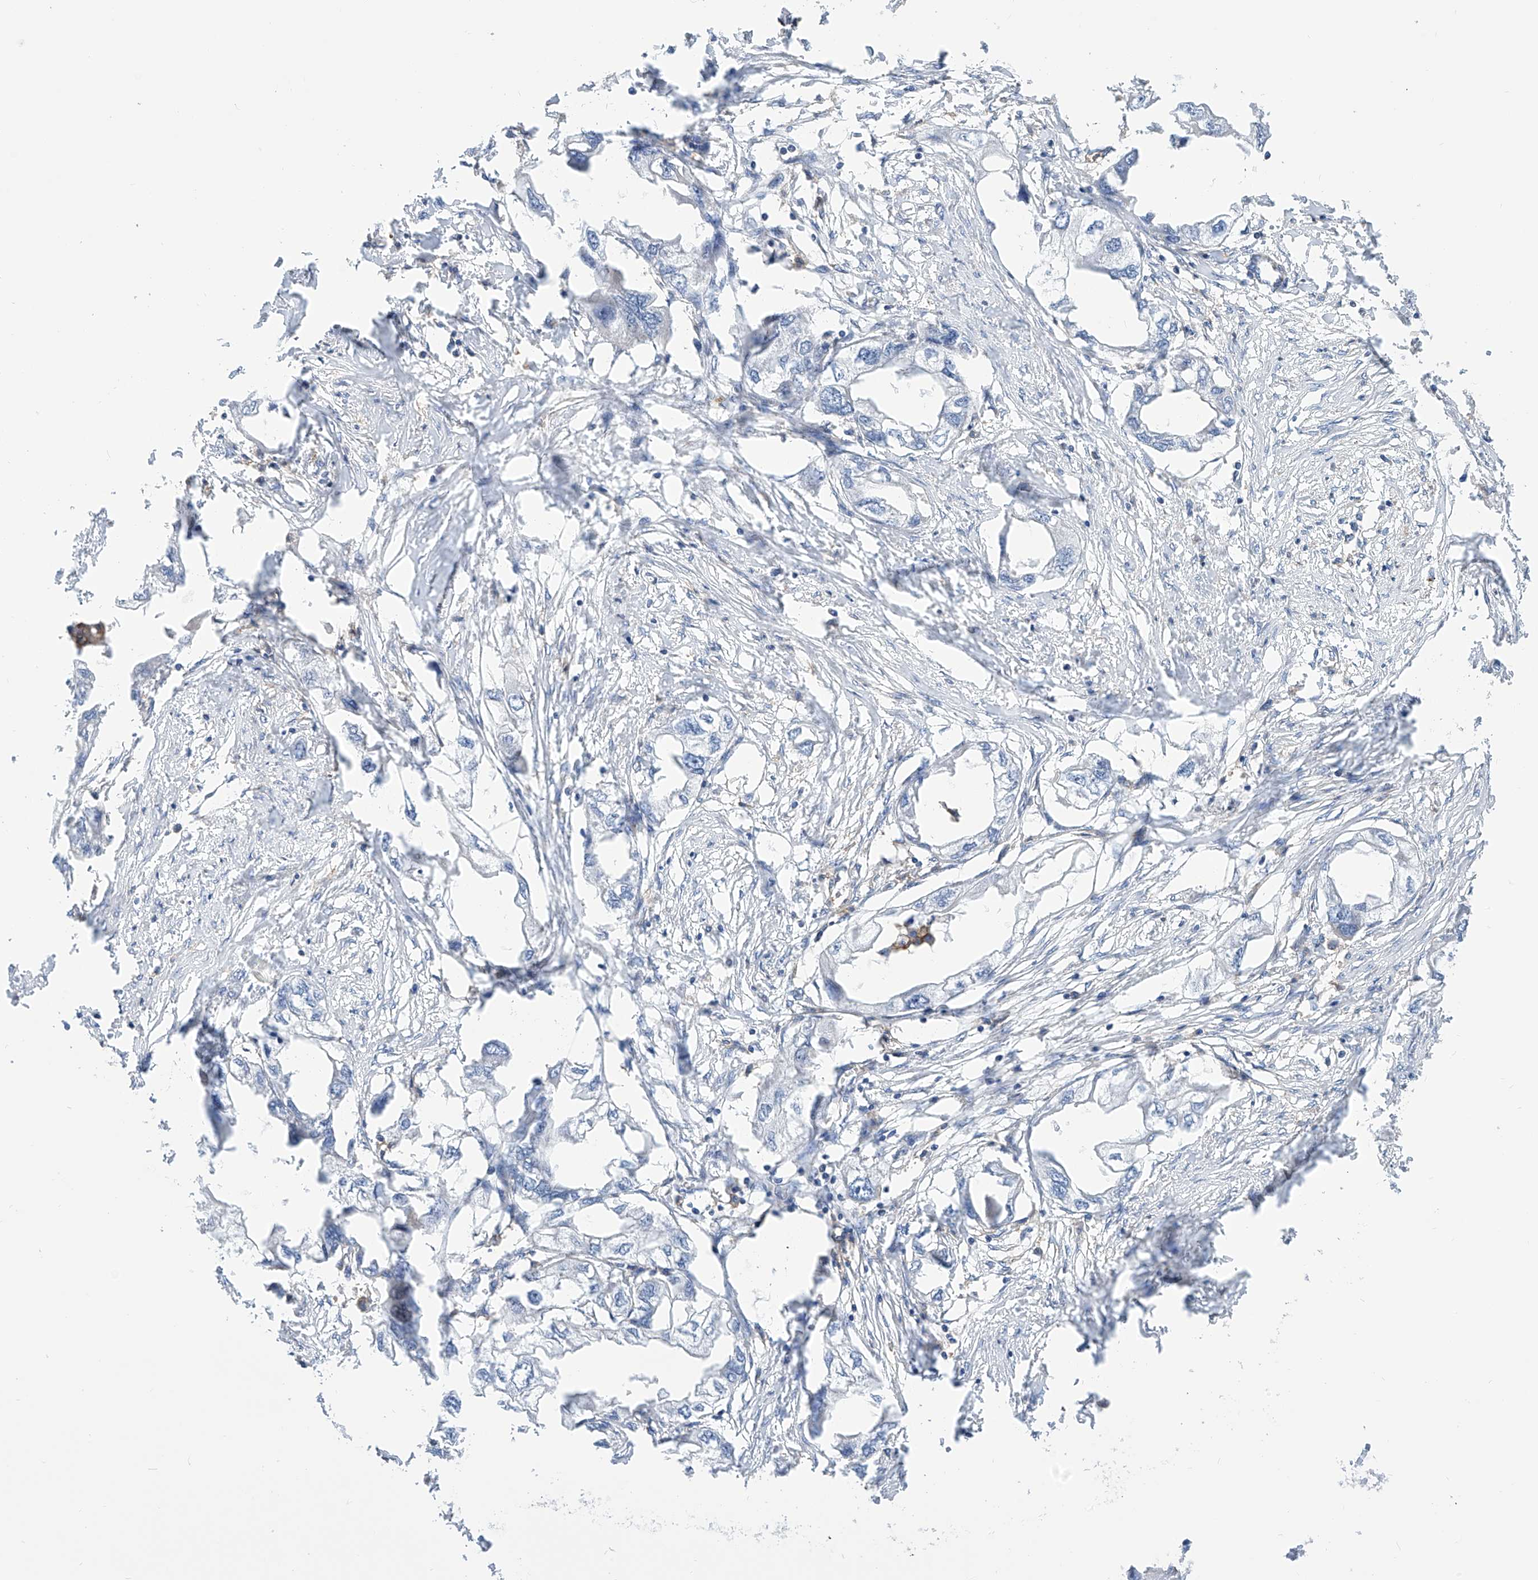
{"staining": {"intensity": "negative", "quantity": "none", "location": "none"}, "tissue": "endometrial cancer", "cell_type": "Tumor cells", "image_type": "cancer", "snomed": [{"axis": "morphology", "description": "Adenocarcinoma, NOS"}, {"axis": "morphology", "description": "Adenocarcinoma, metastatic, NOS"}, {"axis": "topography", "description": "Adipose tissue"}, {"axis": "topography", "description": "Endometrium"}], "caption": "Image shows no significant protein staining in tumor cells of endometrial adenocarcinoma.", "gene": "P2RX7", "patient": {"sex": "female", "age": 67}}